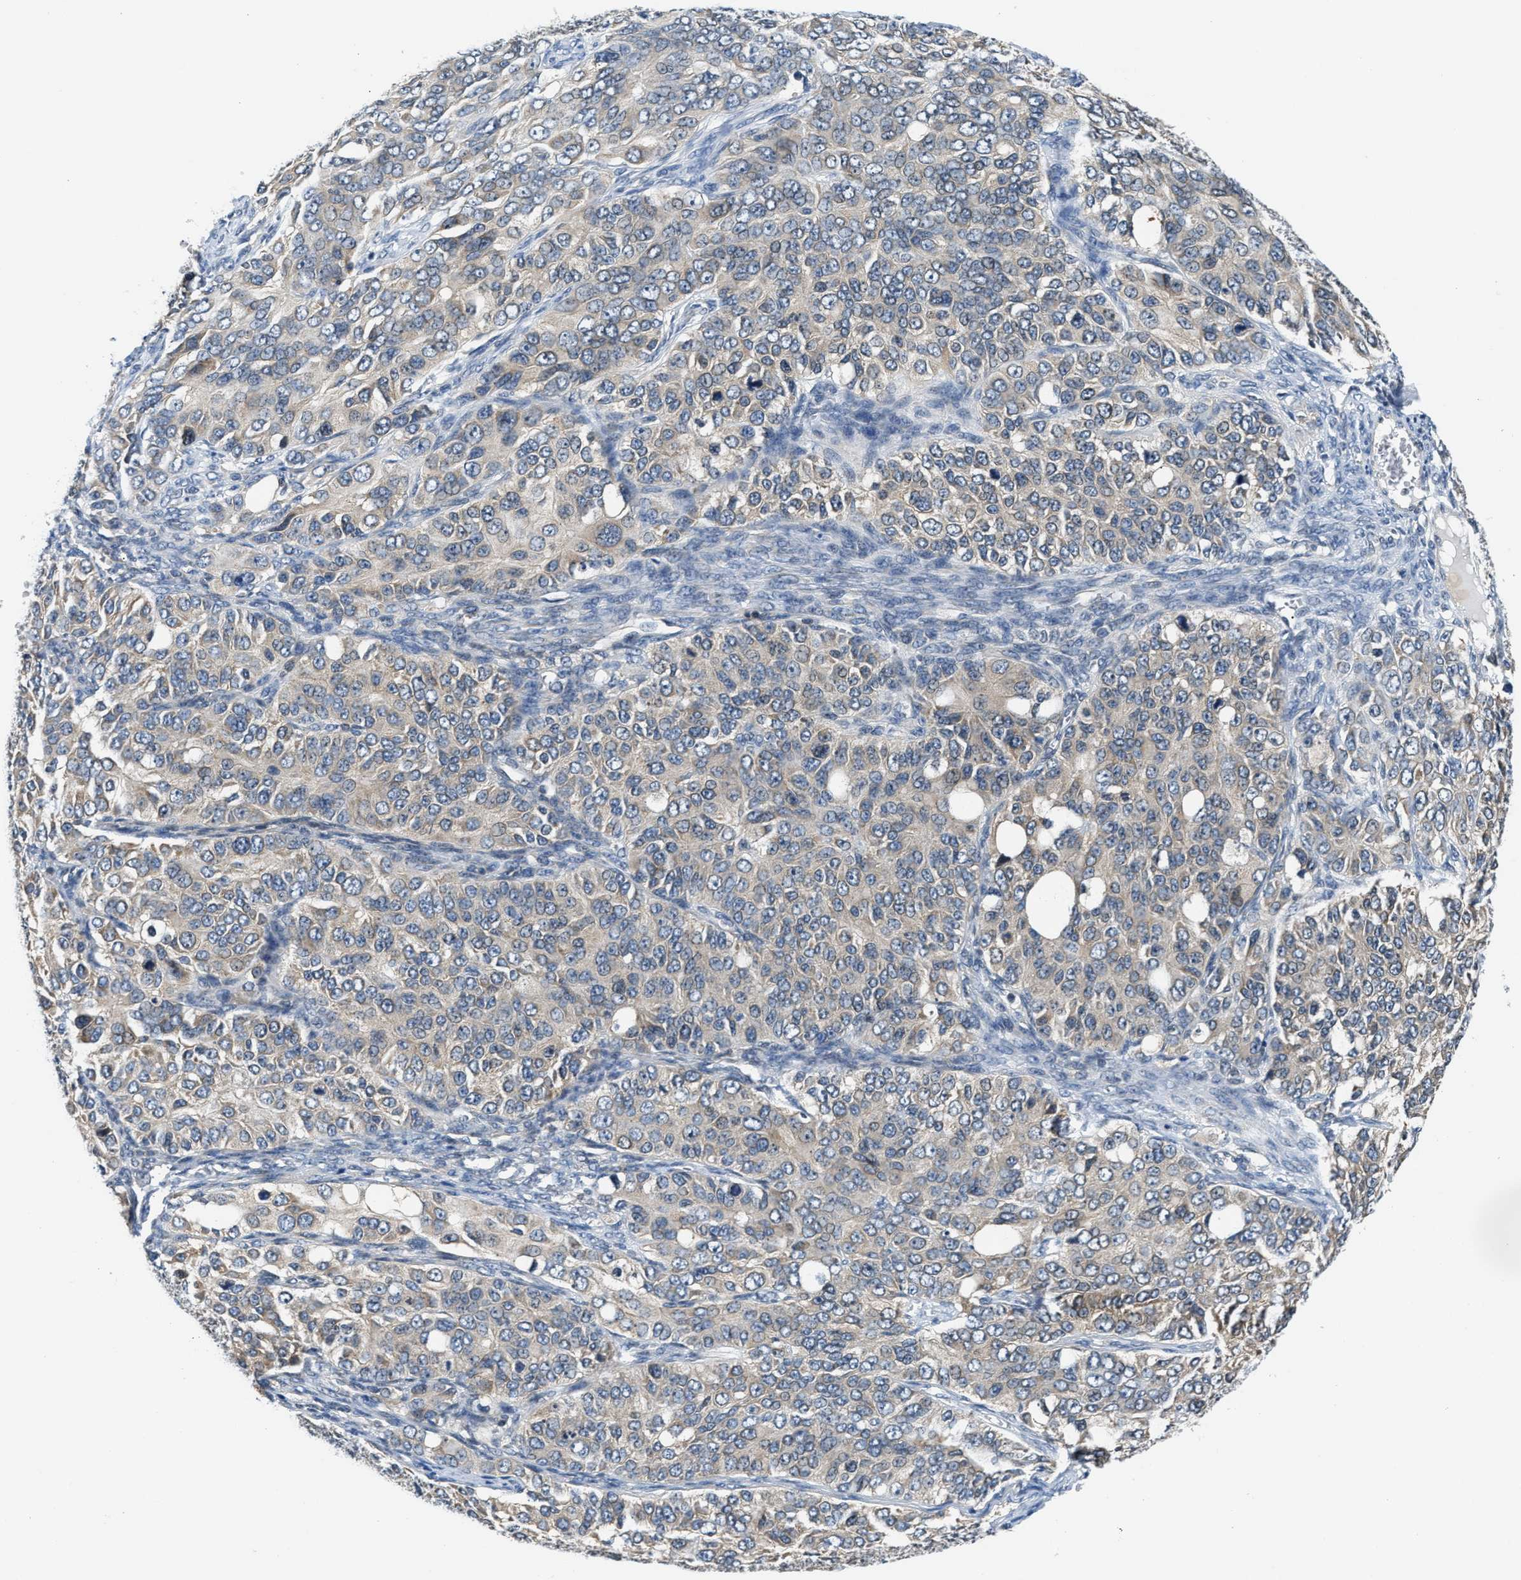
{"staining": {"intensity": "negative", "quantity": "none", "location": "none"}, "tissue": "ovarian cancer", "cell_type": "Tumor cells", "image_type": "cancer", "snomed": [{"axis": "morphology", "description": "Carcinoma, endometroid"}, {"axis": "topography", "description": "Ovary"}], "caption": "A high-resolution micrograph shows immunohistochemistry staining of ovarian cancer, which exhibits no significant expression in tumor cells. (DAB (3,3'-diaminobenzidine) immunohistochemistry (IHC), high magnification).", "gene": "RAB29", "patient": {"sex": "female", "age": 51}}